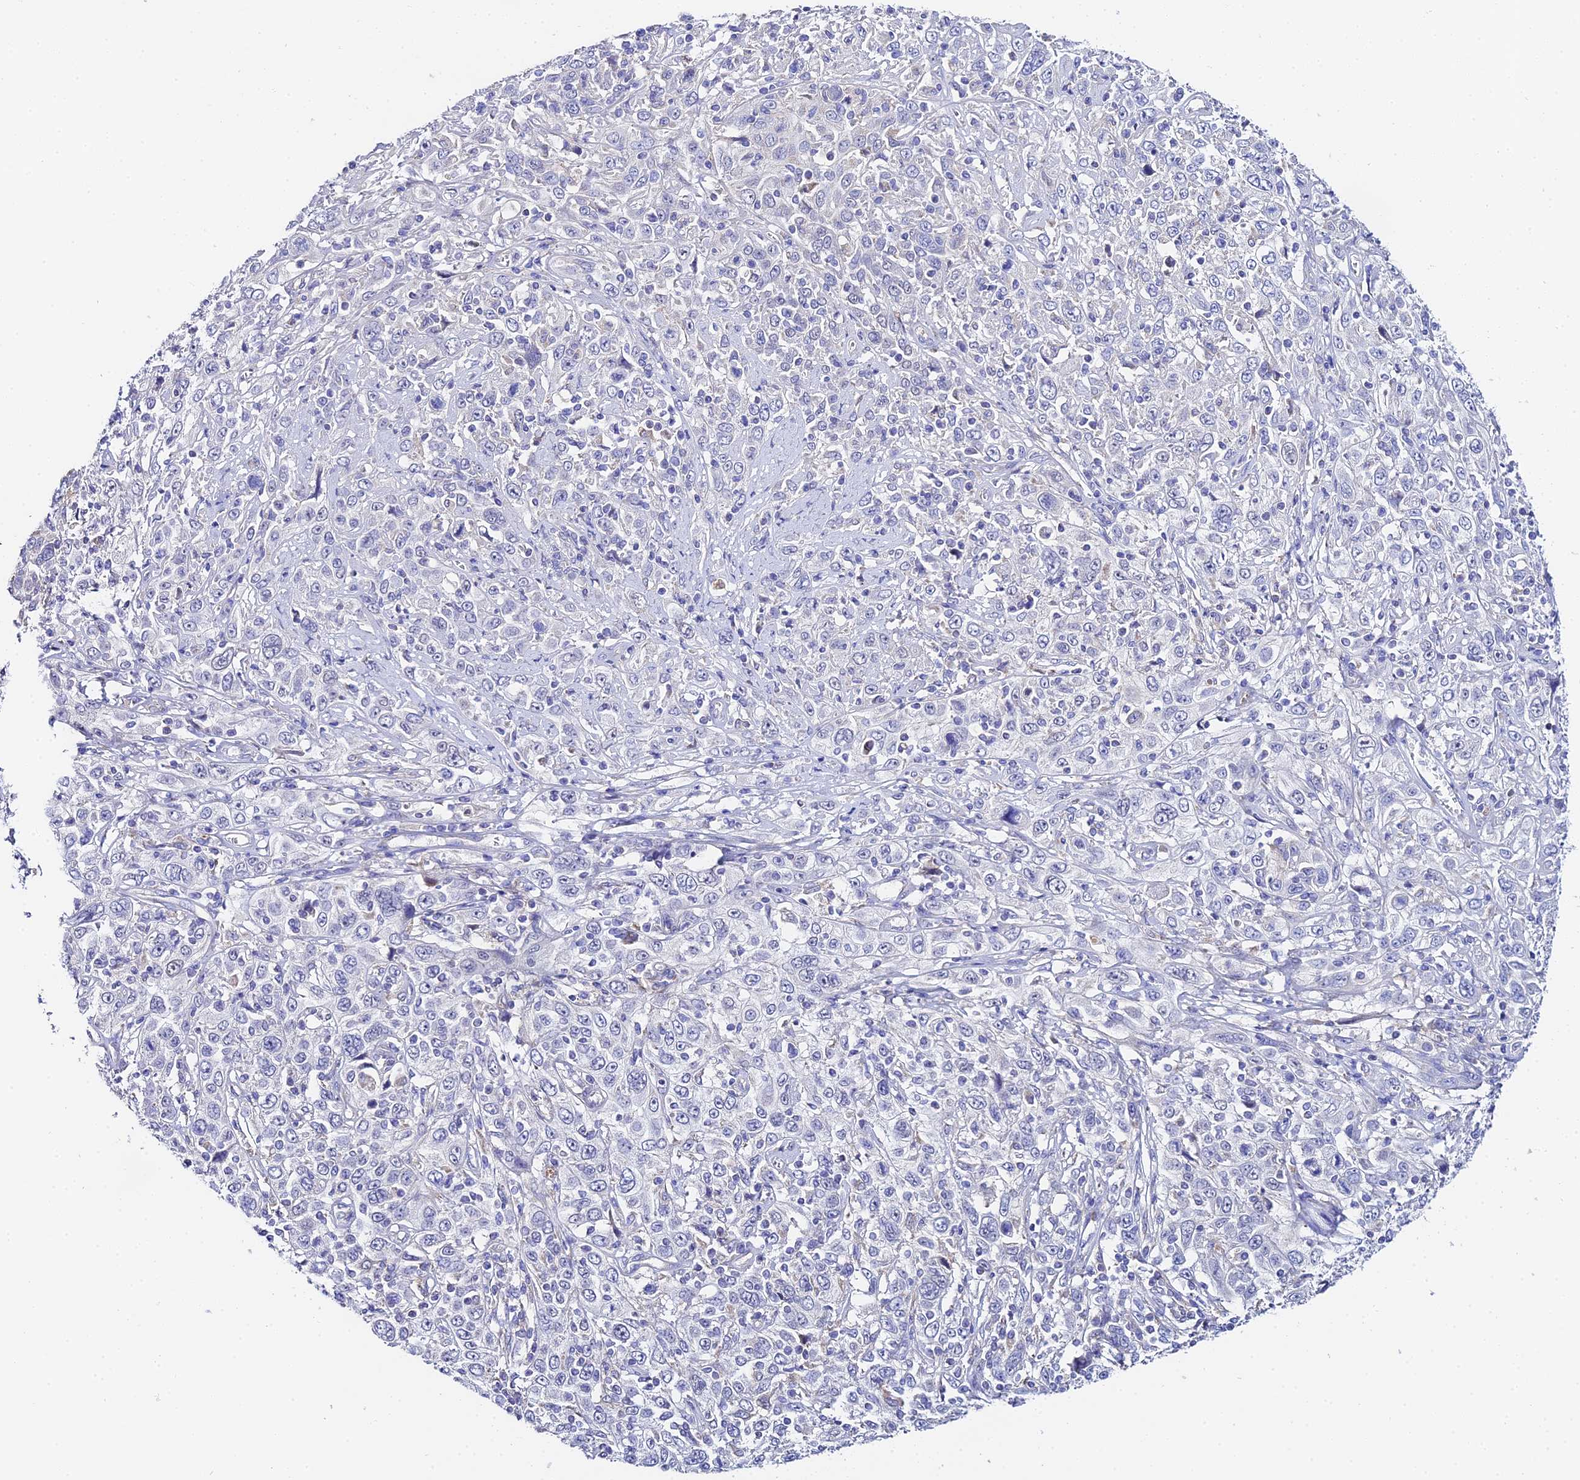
{"staining": {"intensity": "negative", "quantity": "none", "location": "none"}, "tissue": "cervical cancer", "cell_type": "Tumor cells", "image_type": "cancer", "snomed": [{"axis": "morphology", "description": "Squamous cell carcinoma, NOS"}, {"axis": "topography", "description": "Cervix"}], "caption": "Cervical cancer stained for a protein using immunohistochemistry shows no expression tumor cells.", "gene": "PPP2R2C", "patient": {"sex": "female", "age": 46}}